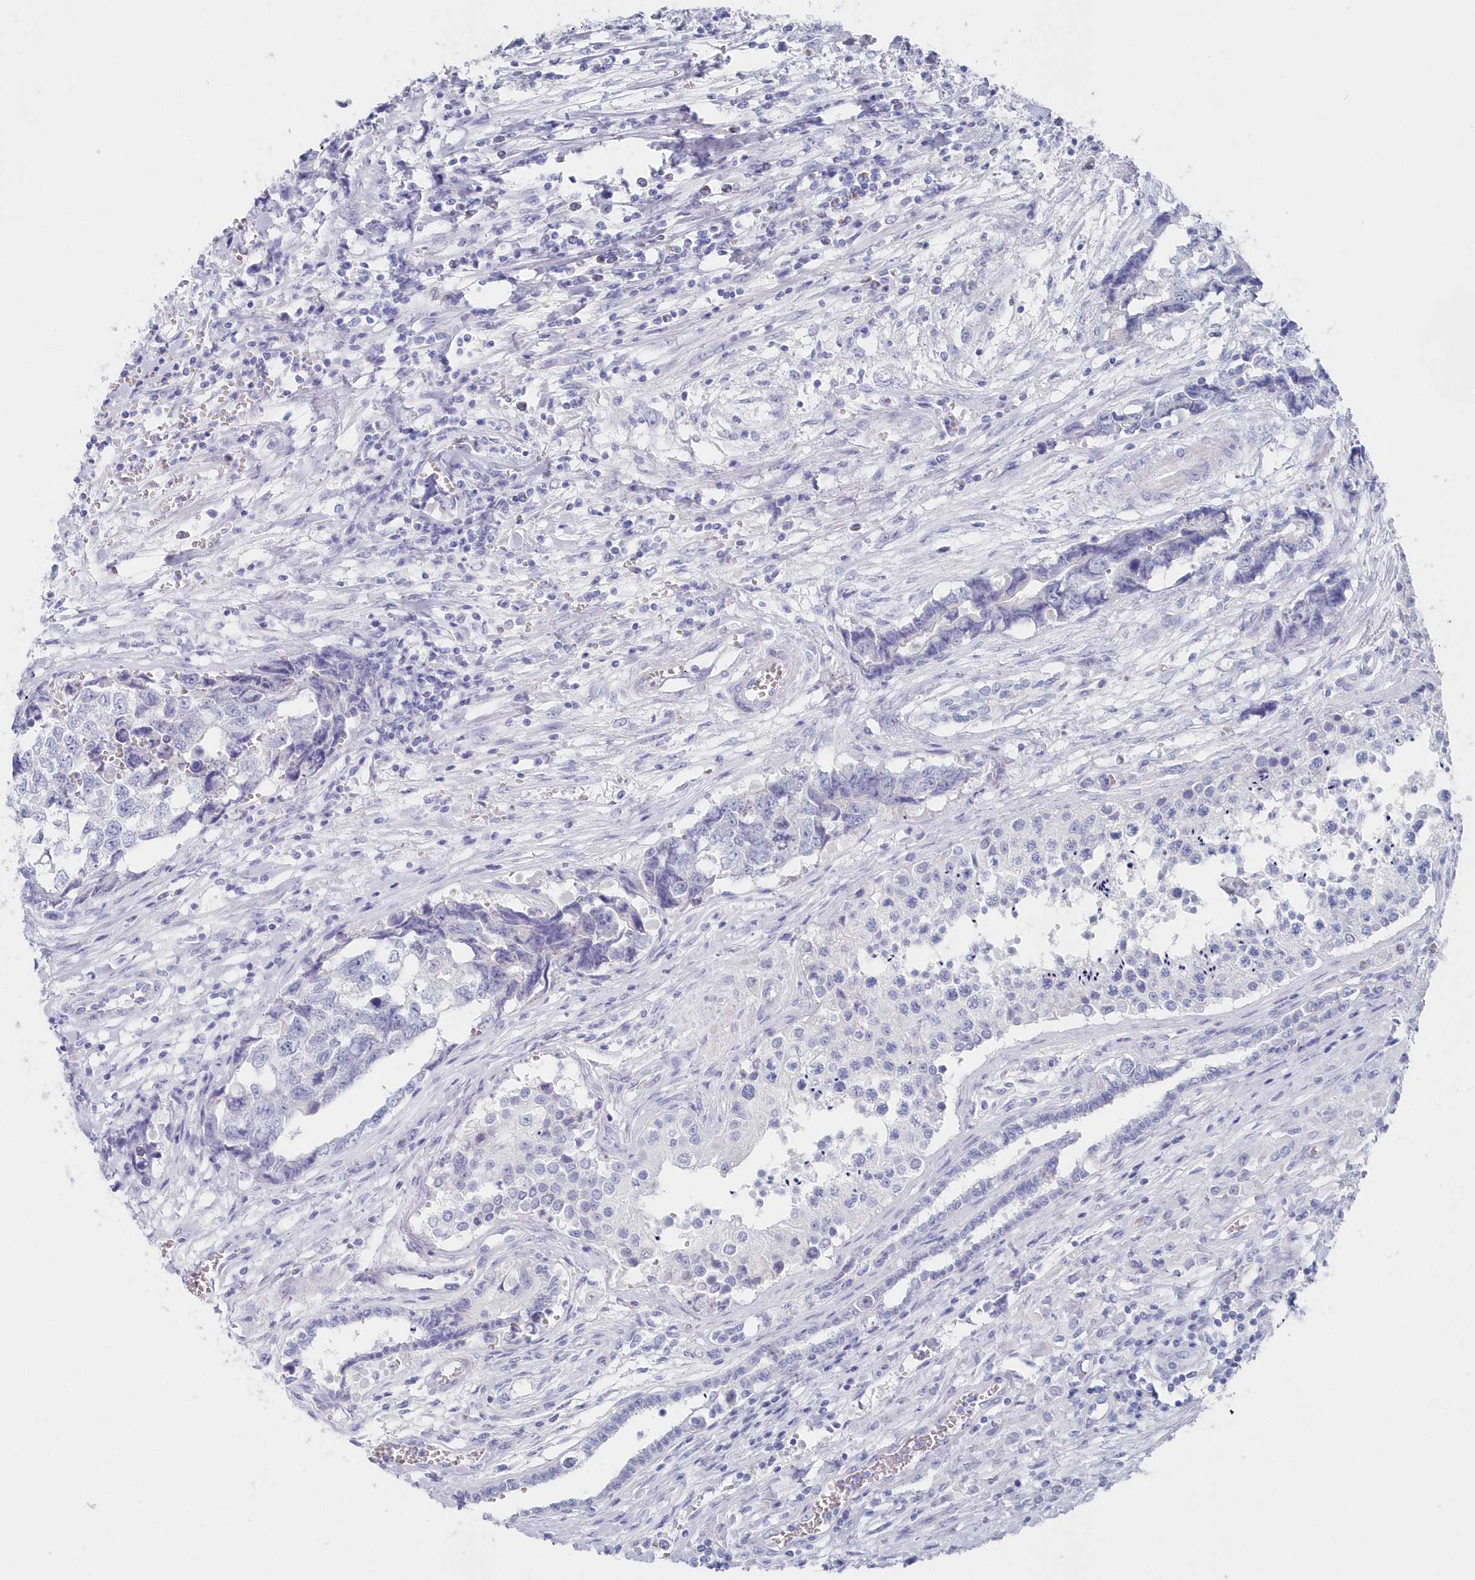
{"staining": {"intensity": "negative", "quantity": "none", "location": "none"}, "tissue": "testis cancer", "cell_type": "Tumor cells", "image_type": "cancer", "snomed": [{"axis": "morphology", "description": "Carcinoma, Embryonal, NOS"}, {"axis": "topography", "description": "Testis"}], "caption": "Immunohistochemistry (IHC) of human embryonal carcinoma (testis) demonstrates no positivity in tumor cells.", "gene": "CSNK1G2", "patient": {"sex": "male", "age": 31}}